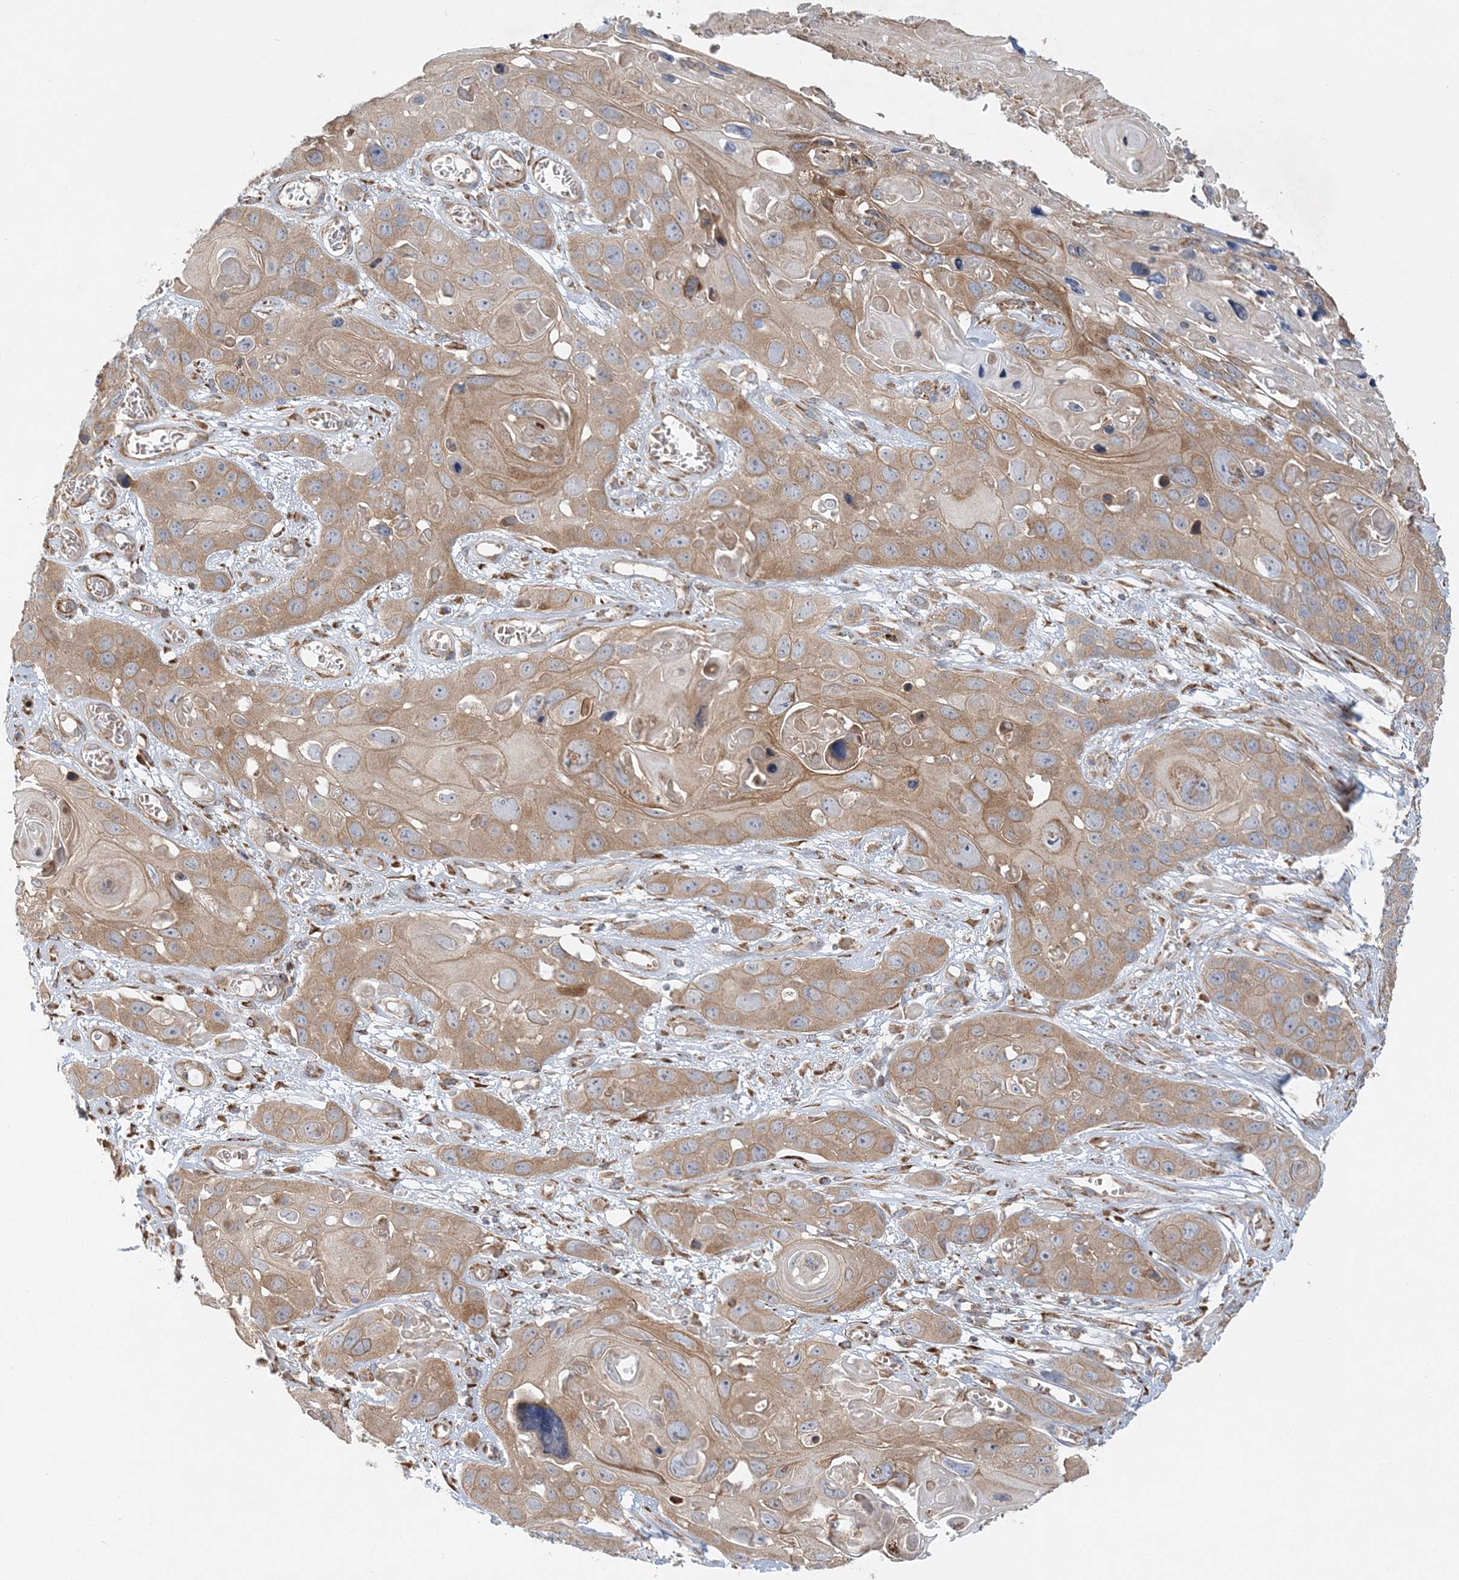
{"staining": {"intensity": "moderate", "quantity": ">75%", "location": "cytoplasmic/membranous"}, "tissue": "skin cancer", "cell_type": "Tumor cells", "image_type": "cancer", "snomed": [{"axis": "morphology", "description": "Squamous cell carcinoma, NOS"}, {"axis": "topography", "description": "Skin"}], "caption": "IHC micrograph of human squamous cell carcinoma (skin) stained for a protein (brown), which exhibits medium levels of moderate cytoplasmic/membranous positivity in about >75% of tumor cells.", "gene": "ZFYVE16", "patient": {"sex": "male", "age": 55}}